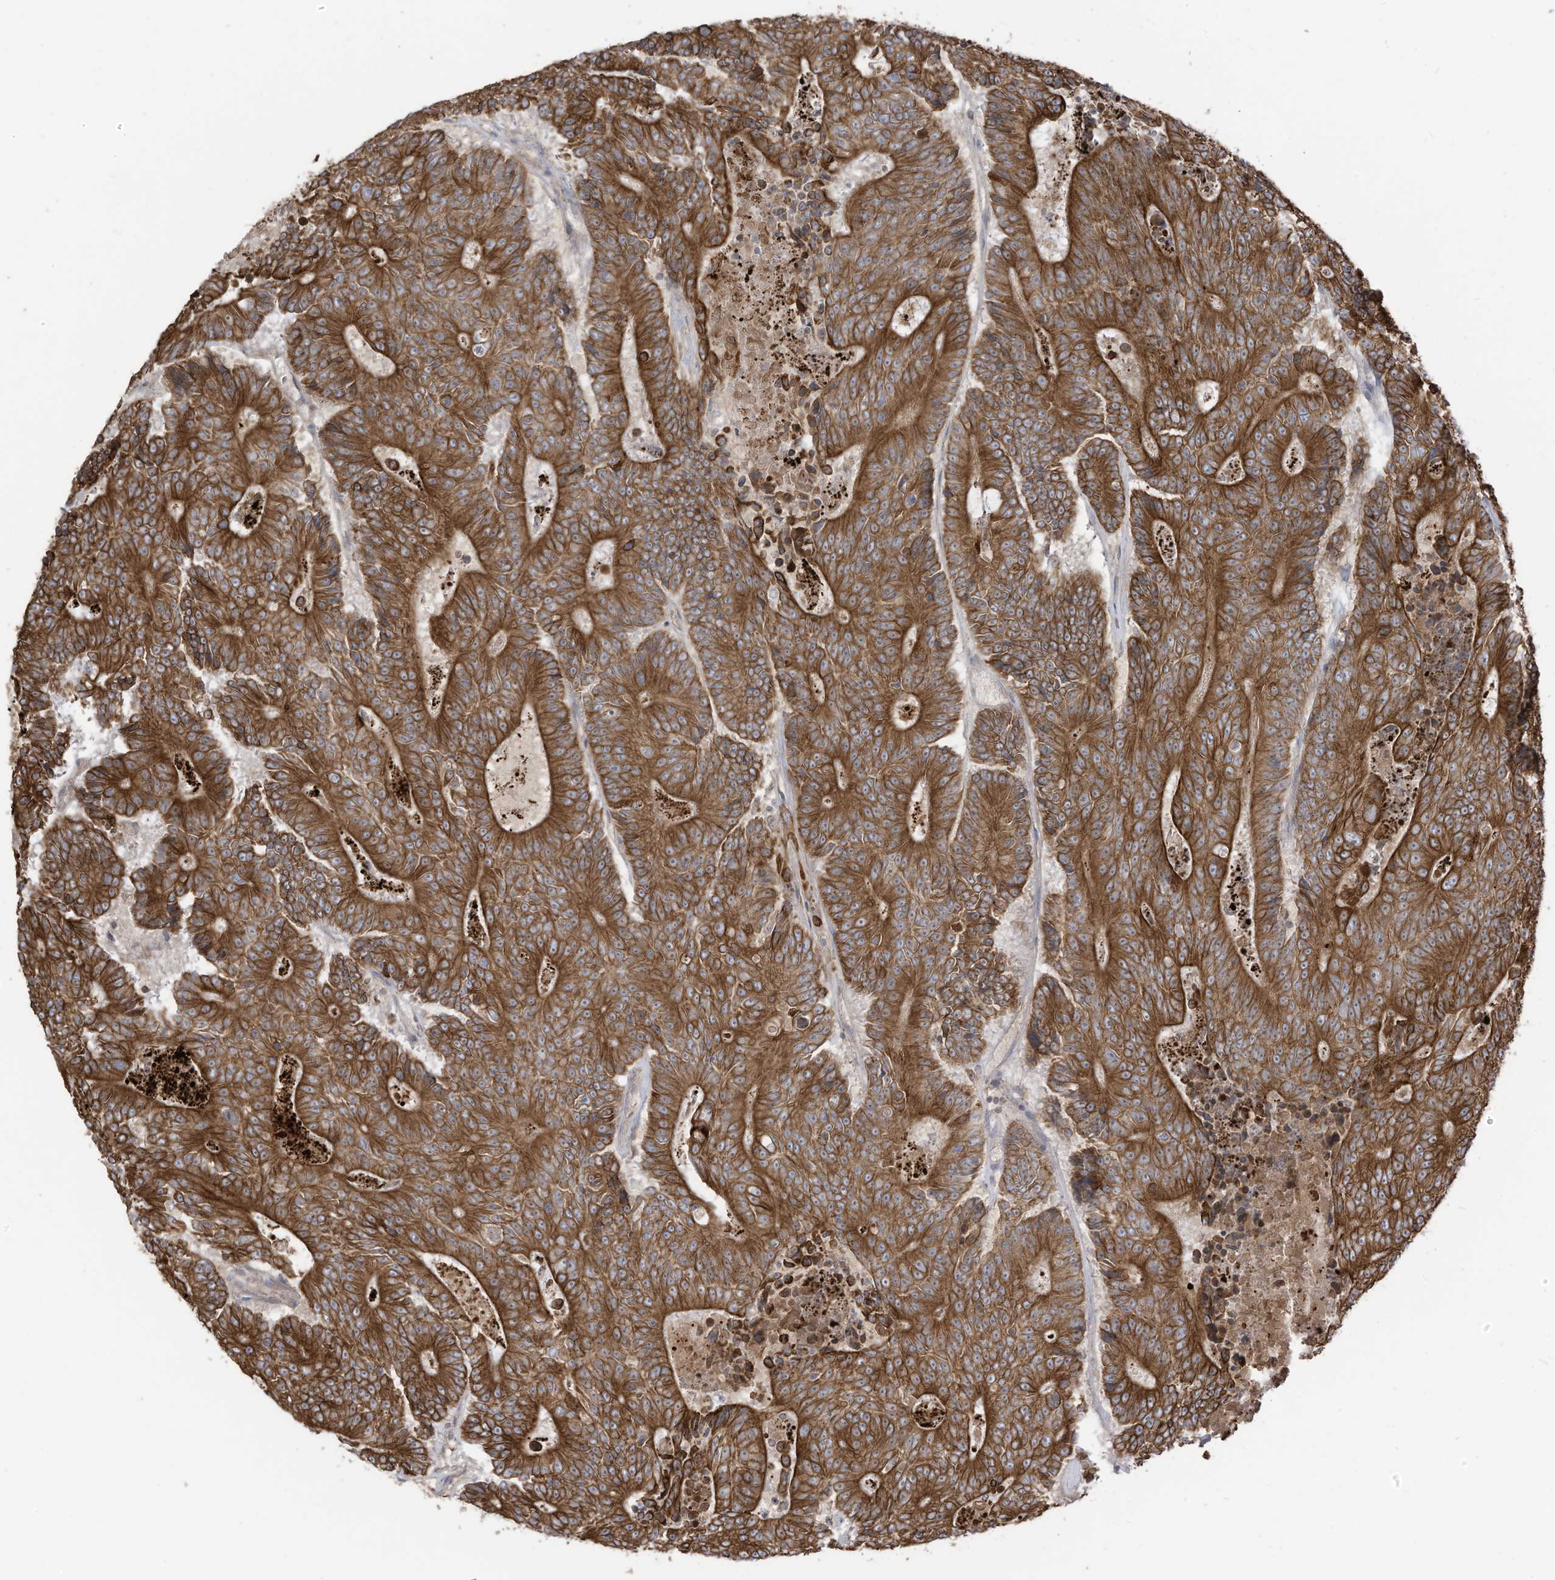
{"staining": {"intensity": "strong", "quantity": ">75%", "location": "cytoplasmic/membranous"}, "tissue": "colorectal cancer", "cell_type": "Tumor cells", "image_type": "cancer", "snomed": [{"axis": "morphology", "description": "Adenocarcinoma, NOS"}, {"axis": "topography", "description": "Colon"}], "caption": "Immunohistochemical staining of adenocarcinoma (colorectal) displays strong cytoplasmic/membranous protein expression in about >75% of tumor cells. (DAB IHC, brown staining for protein, blue staining for nuclei).", "gene": "CGAS", "patient": {"sex": "male", "age": 83}}